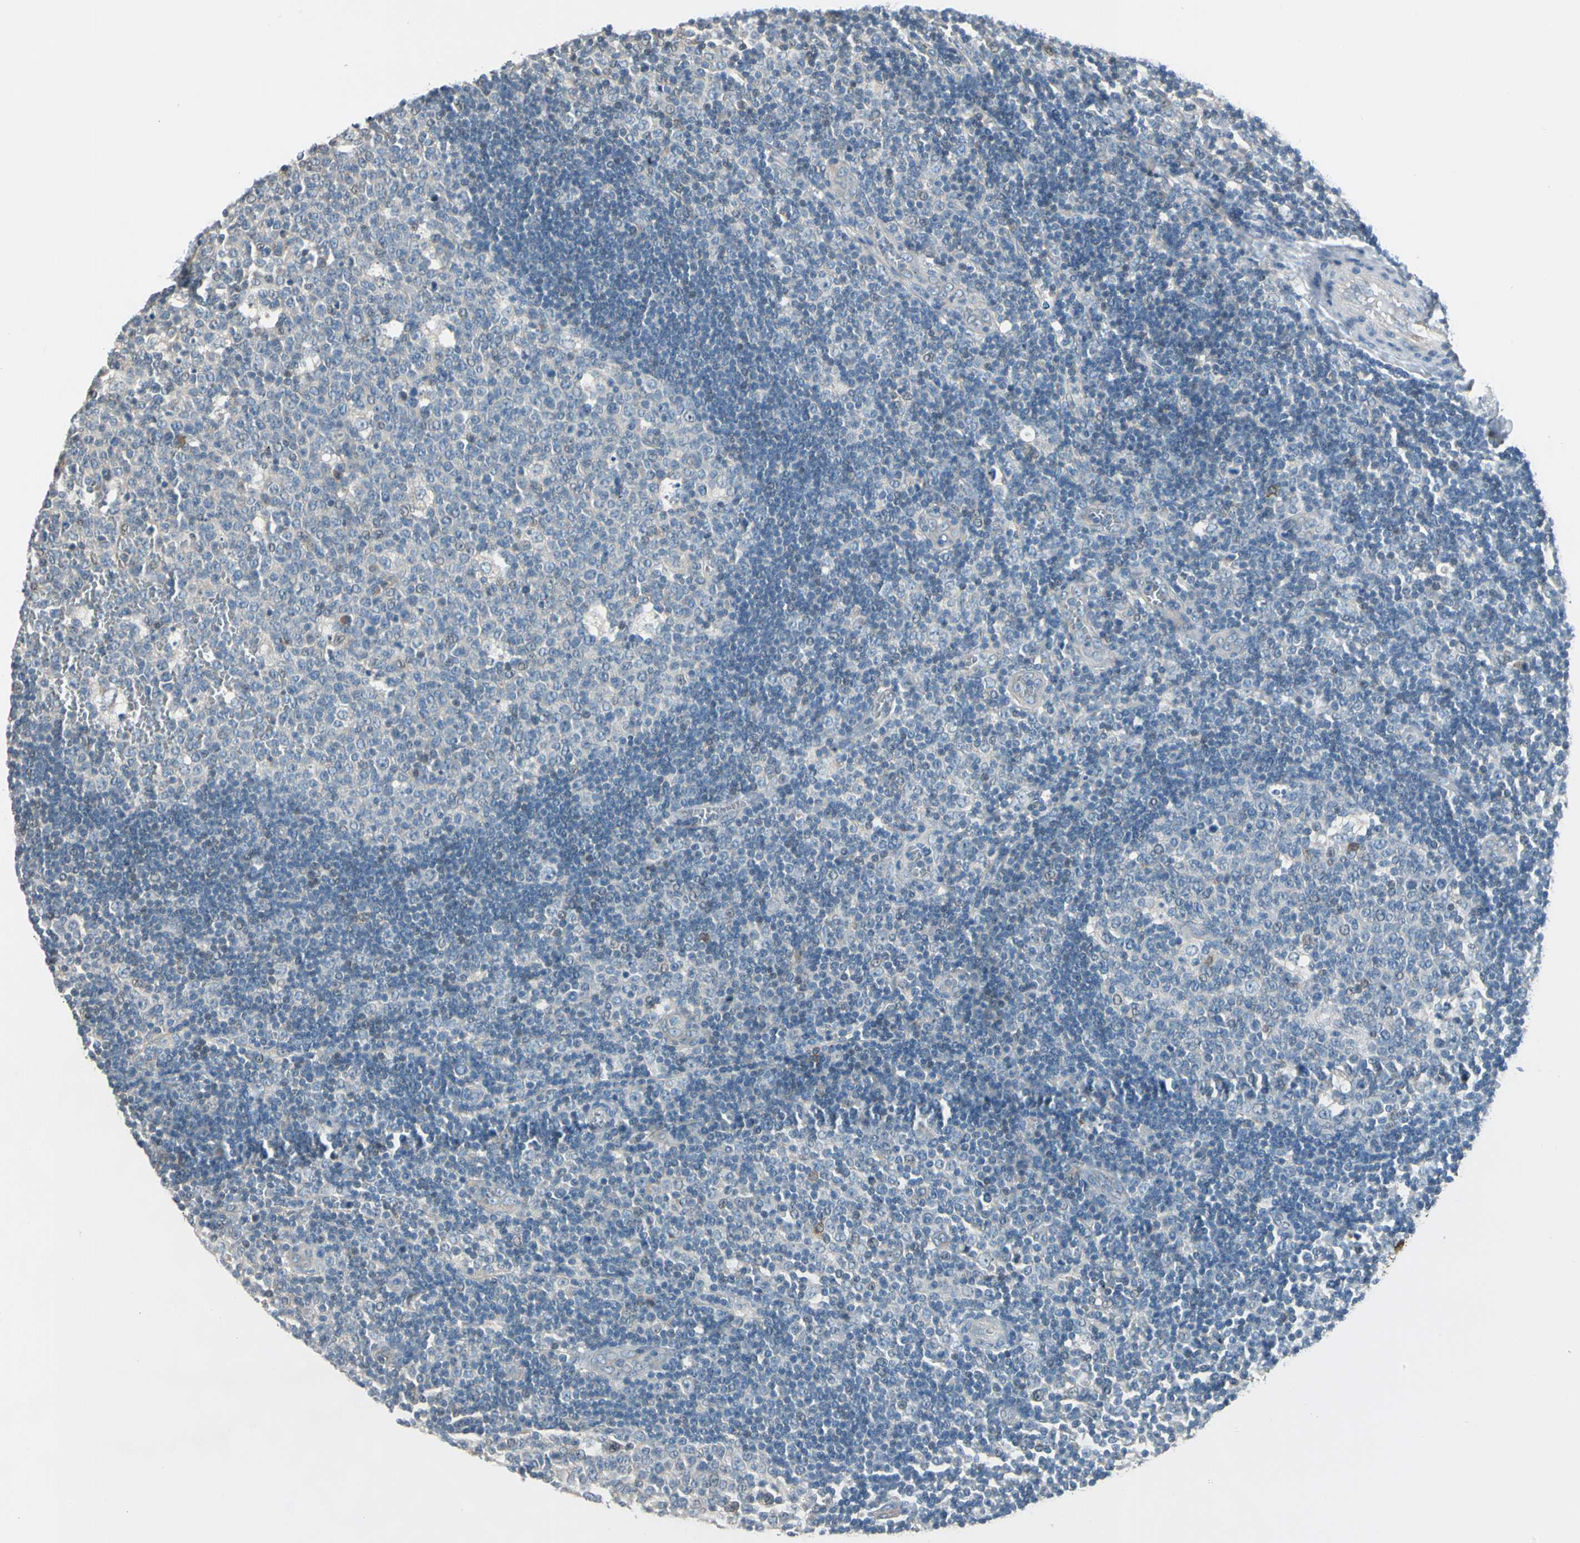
{"staining": {"intensity": "negative", "quantity": "none", "location": "none"}, "tissue": "lymph node", "cell_type": "Germinal center cells", "image_type": "normal", "snomed": [{"axis": "morphology", "description": "Normal tissue, NOS"}, {"axis": "topography", "description": "Lymph node"}, {"axis": "topography", "description": "Salivary gland"}], "caption": "High power microscopy histopathology image of an immunohistochemistry histopathology image of normal lymph node, revealing no significant positivity in germinal center cells.", "gene": "STK40", "patient": {"sex": "male", "age": 8}}